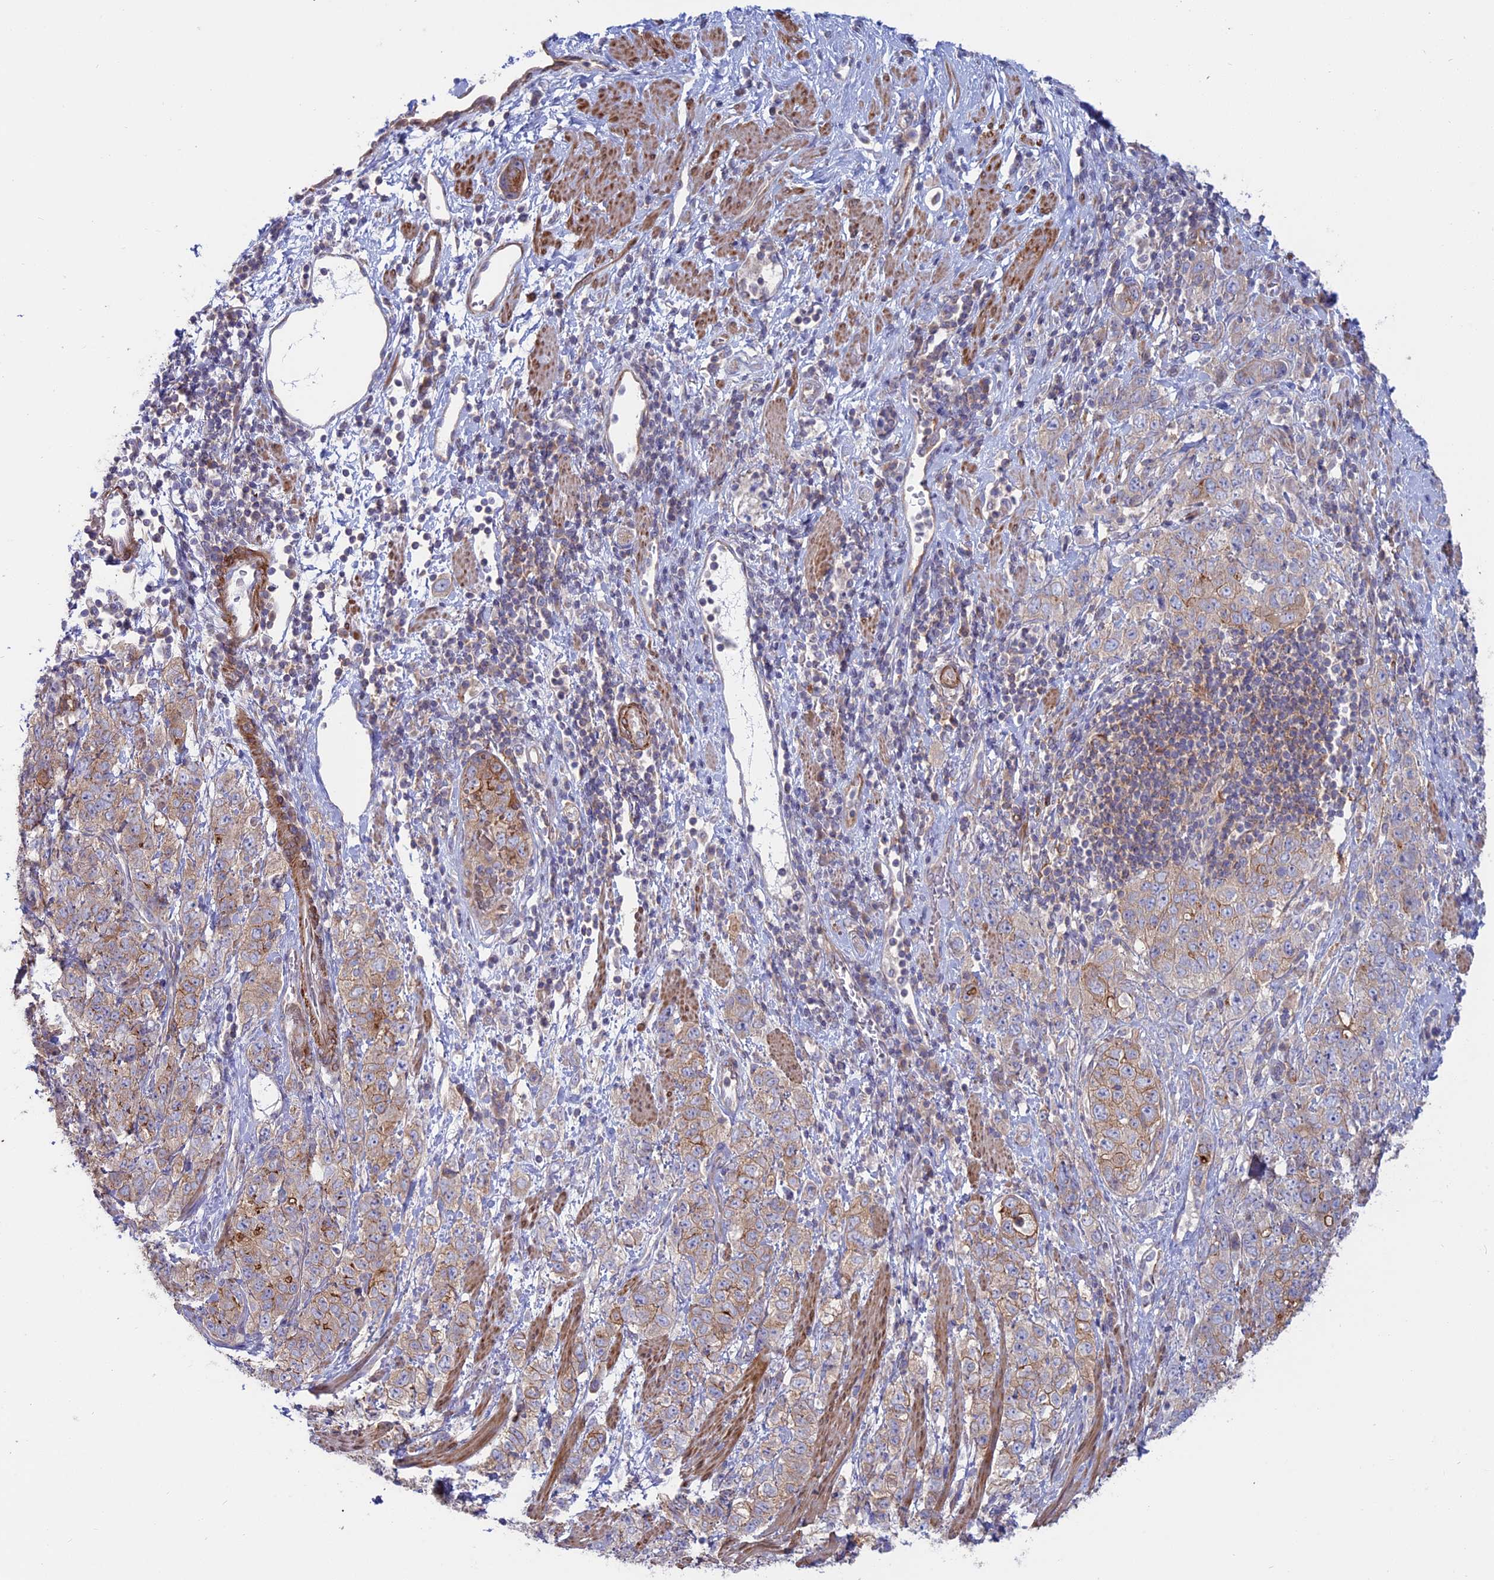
{"staining": {"intensity": "weak", "quantity": "25%-75%", "location": "cytoplasmic/membranous"}, "tissue": "stomach cancer", "cell_type": "Tumor cells", "image_type": "cancer", "snomed": [{"axis": "morphology", "description": "Adenocarcinoma, NOS"}, {"axis": "topography", "description": "Stomach"}], "caption": "A micrograph showing weak cytoplasmic/membranous positivity in about 25%-75% of tumor cells in stomach cancer (adenocarcinoma), as visualized by brown immunohistochemical staining.", "gene": "MYO5B", "patient": {"sex": "male", "age": 48}}